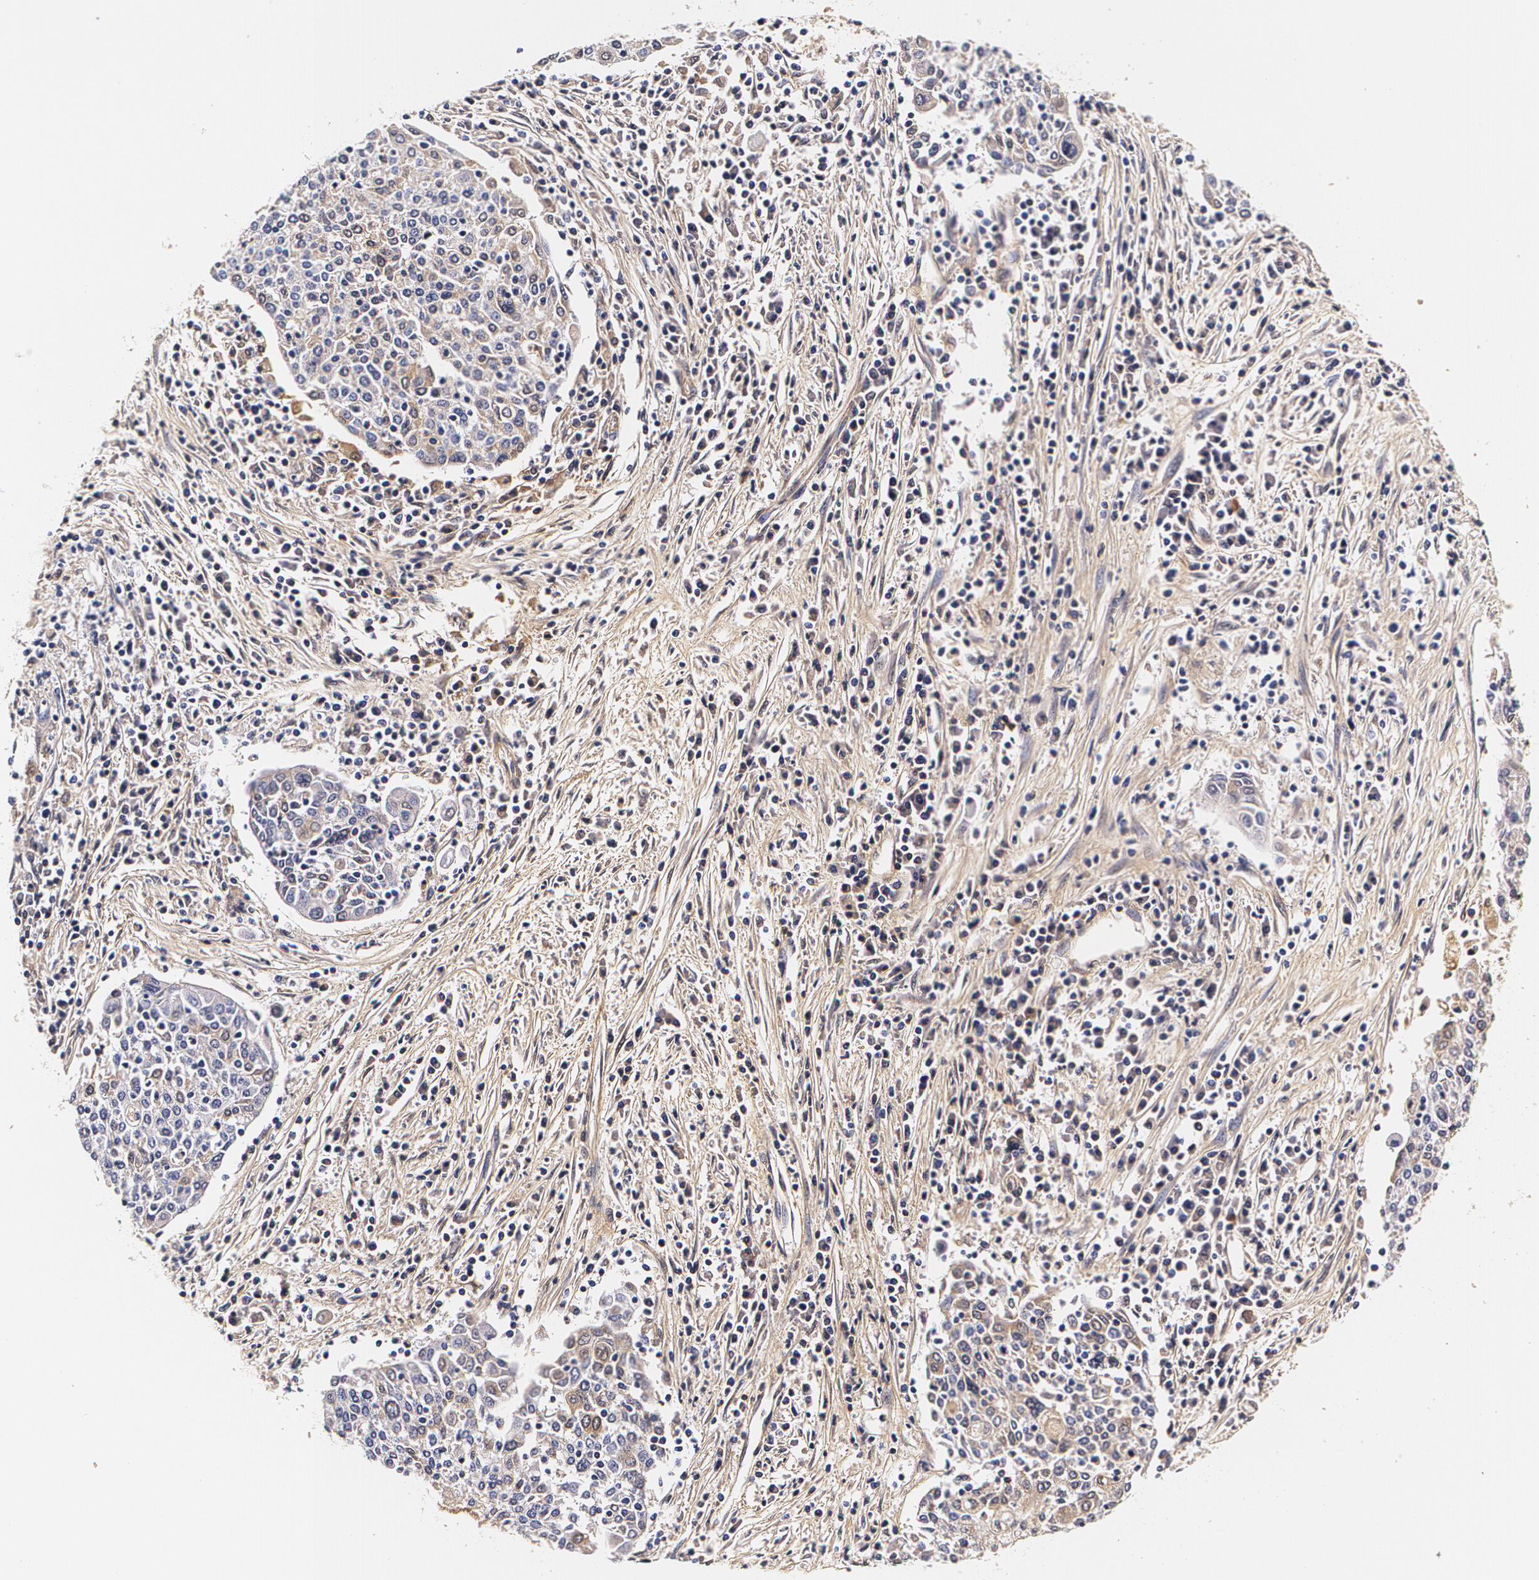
{"staining": {"intensity": "weak", "quantity": "25%-75%", "location": "cytoplasmic/membranous"}, "tissue": "cervical cancer", "cell_type": "Tumor cells", "image_type": "cancer", "snomed": [{"axis": "morphology", "description": "Squamous cell carcinoma, NOS"}, {"axis": "topography", "description": "Cervix"}], "caption": "IHC photomicrograph of human cervical cancer stained for a protein (brown), which demonstrates low levels of weak cytoplasmic/membranous staining in approximately 25%-75% of tumor cells.", "gene": "TTR", "patient": {"sex": "female", "age": 40}}